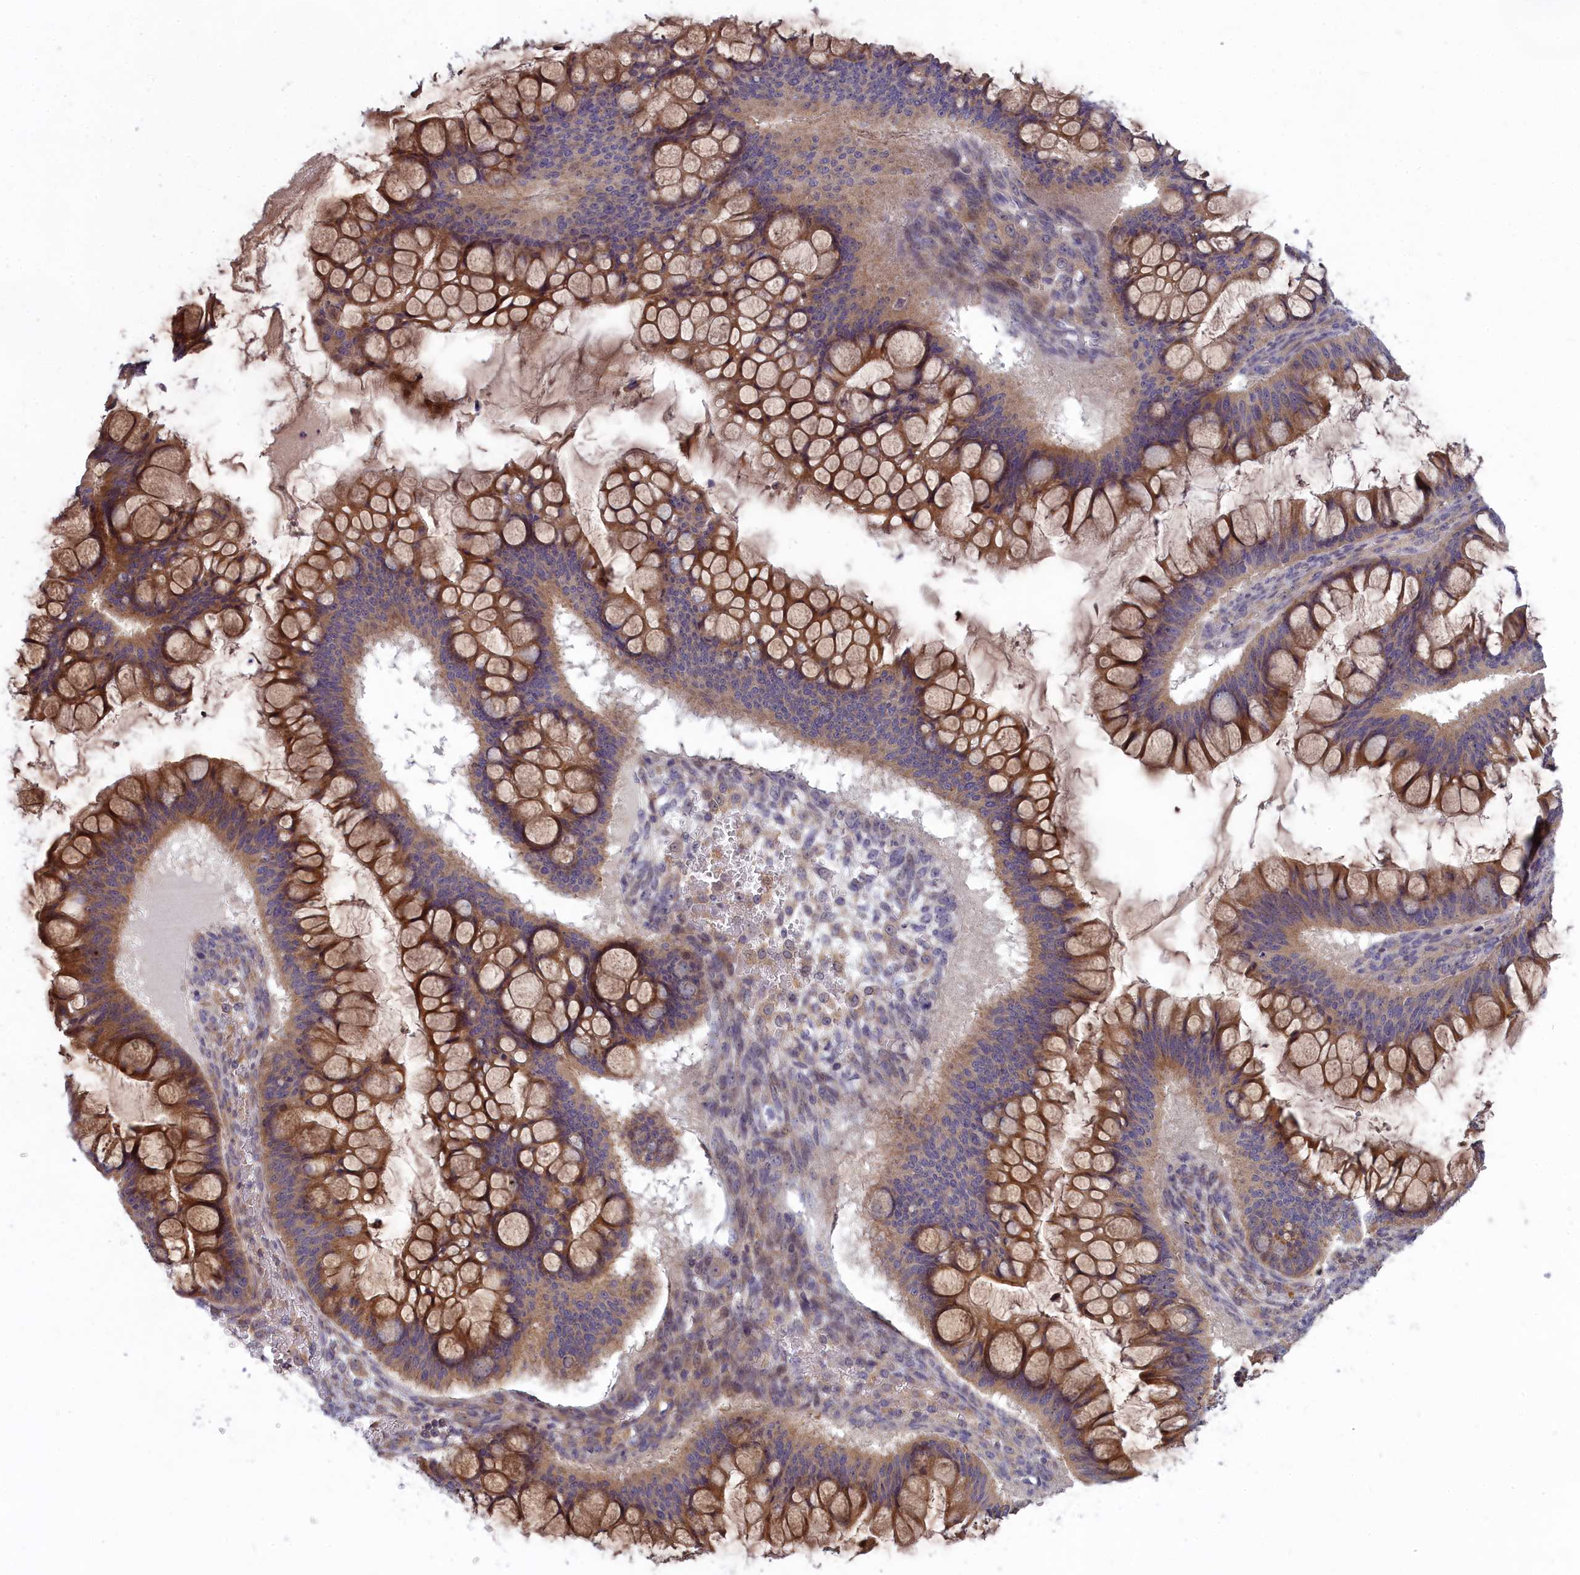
{"staining": {"intensity": "moderate", "quantity": ">75%", "location": "cytoplasmic/membranous"}, "tissue": "ovarian cancer", "cell_type": "Tumor cells", "image_type": "cancer", "snomed": [{"axis": "morphology", "description": "Cystadenocarcinoma, mucinous, NOS"}, {"axis": "topography", "description": "Ovary"}], "caption": "There is medium levels of moderate cytoplasmic/membranous staining in tumor cells of ovarian cancer (mucinous cystadenocarcinoma), as demonstrated by immunohistochemical staining (brown color).", "gene": "BLTP2", "patient": {"sex": "female", "age": 73}}